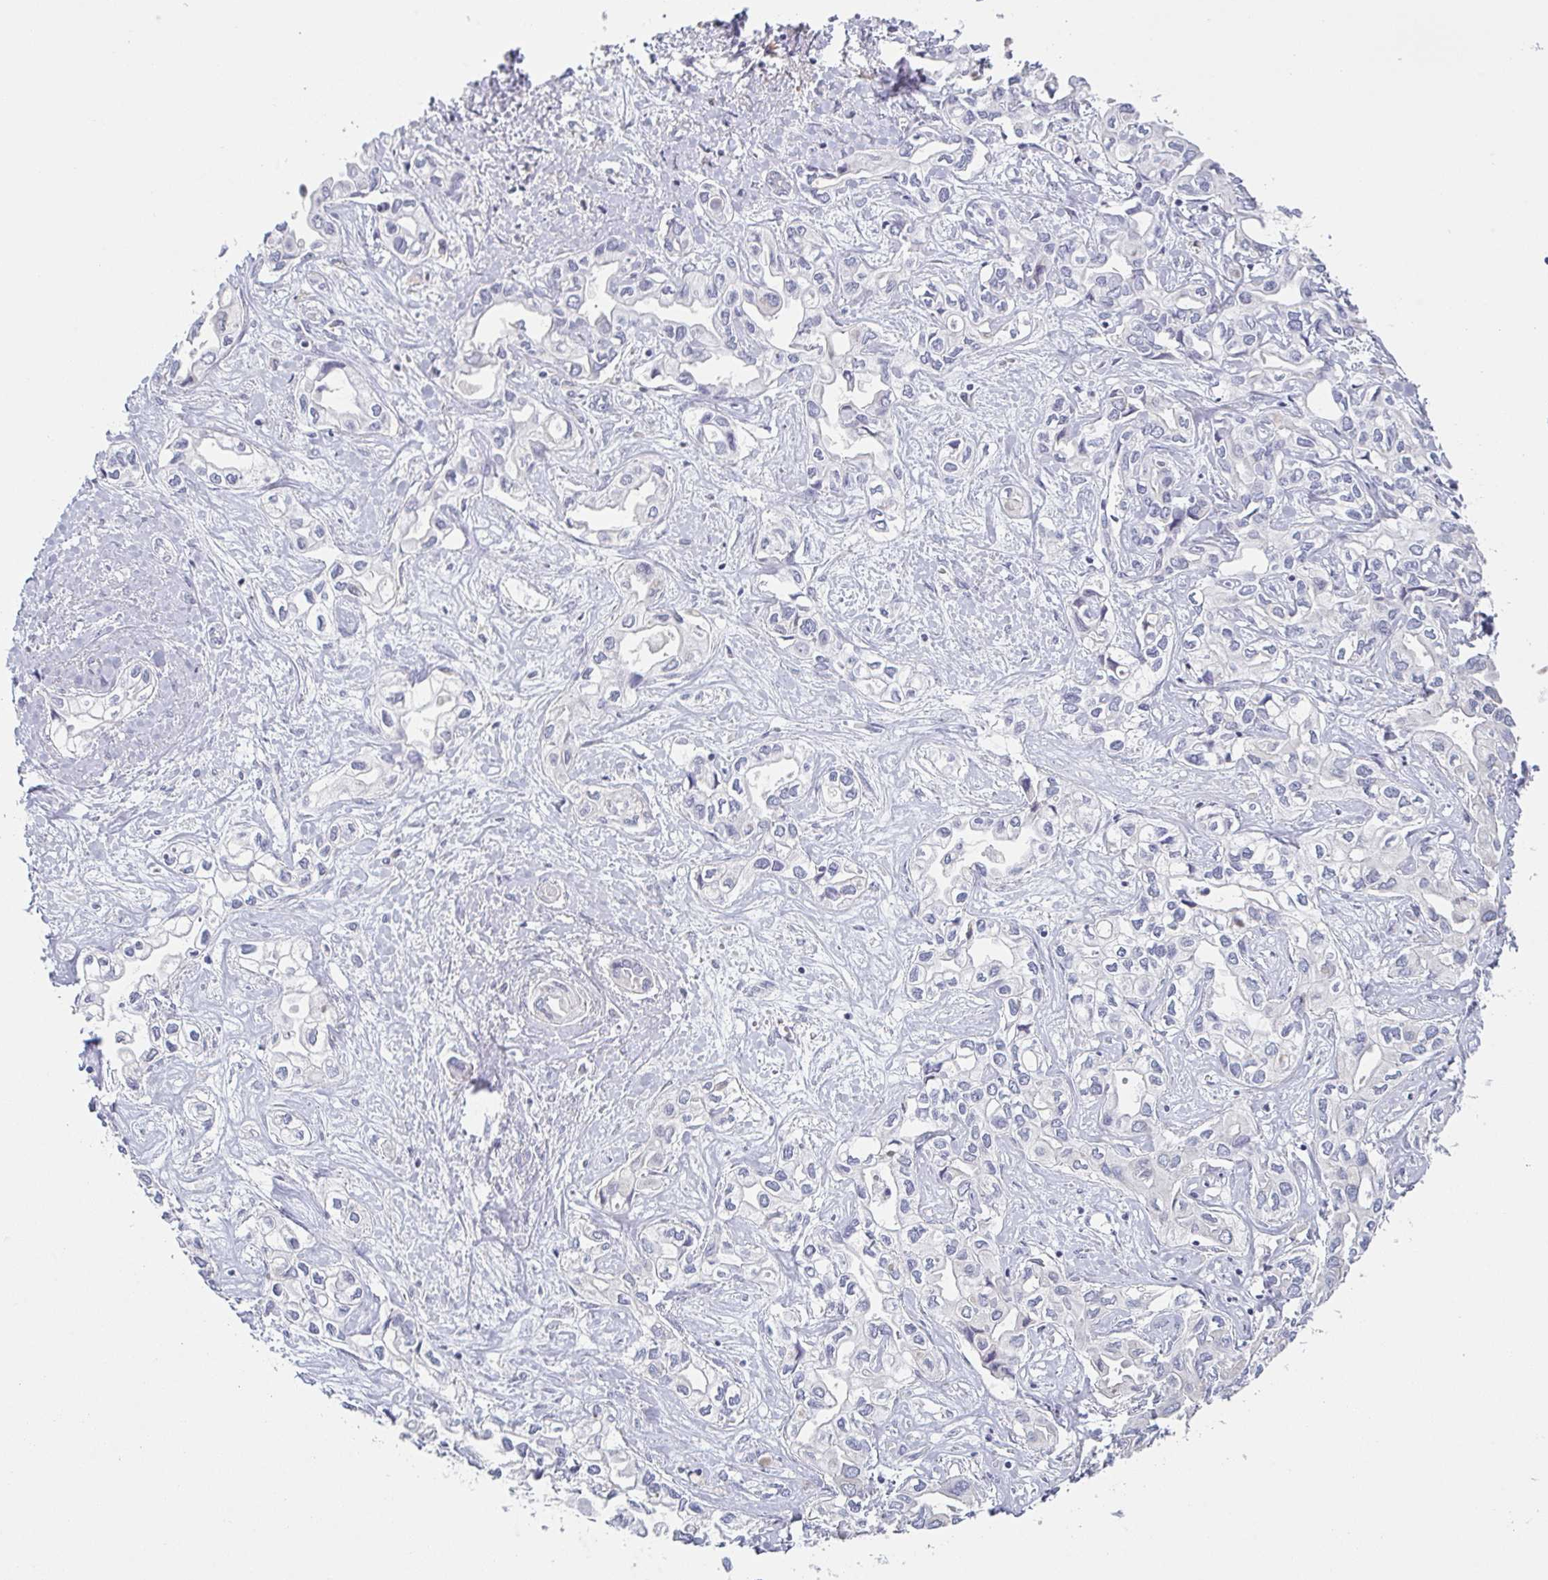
{"staining": {"intensity": "negative", "quantity": "none", "location": "none"}, "tissue": "liver cancer", "cell_type": "Tumor cells", "image_type": "cancer", "snomed": [{"axis": "morphology", "description": "Cholangiocarcinoma"}, {"axis": "topography", "description": "Liver"}], "caption": "DAB immunohistochemical staining of human liver cholangiocarcinoma displays no significant expression in tumor cells.", "gene": "PRR27", "patient": {"sex": "female", "age": 64}}